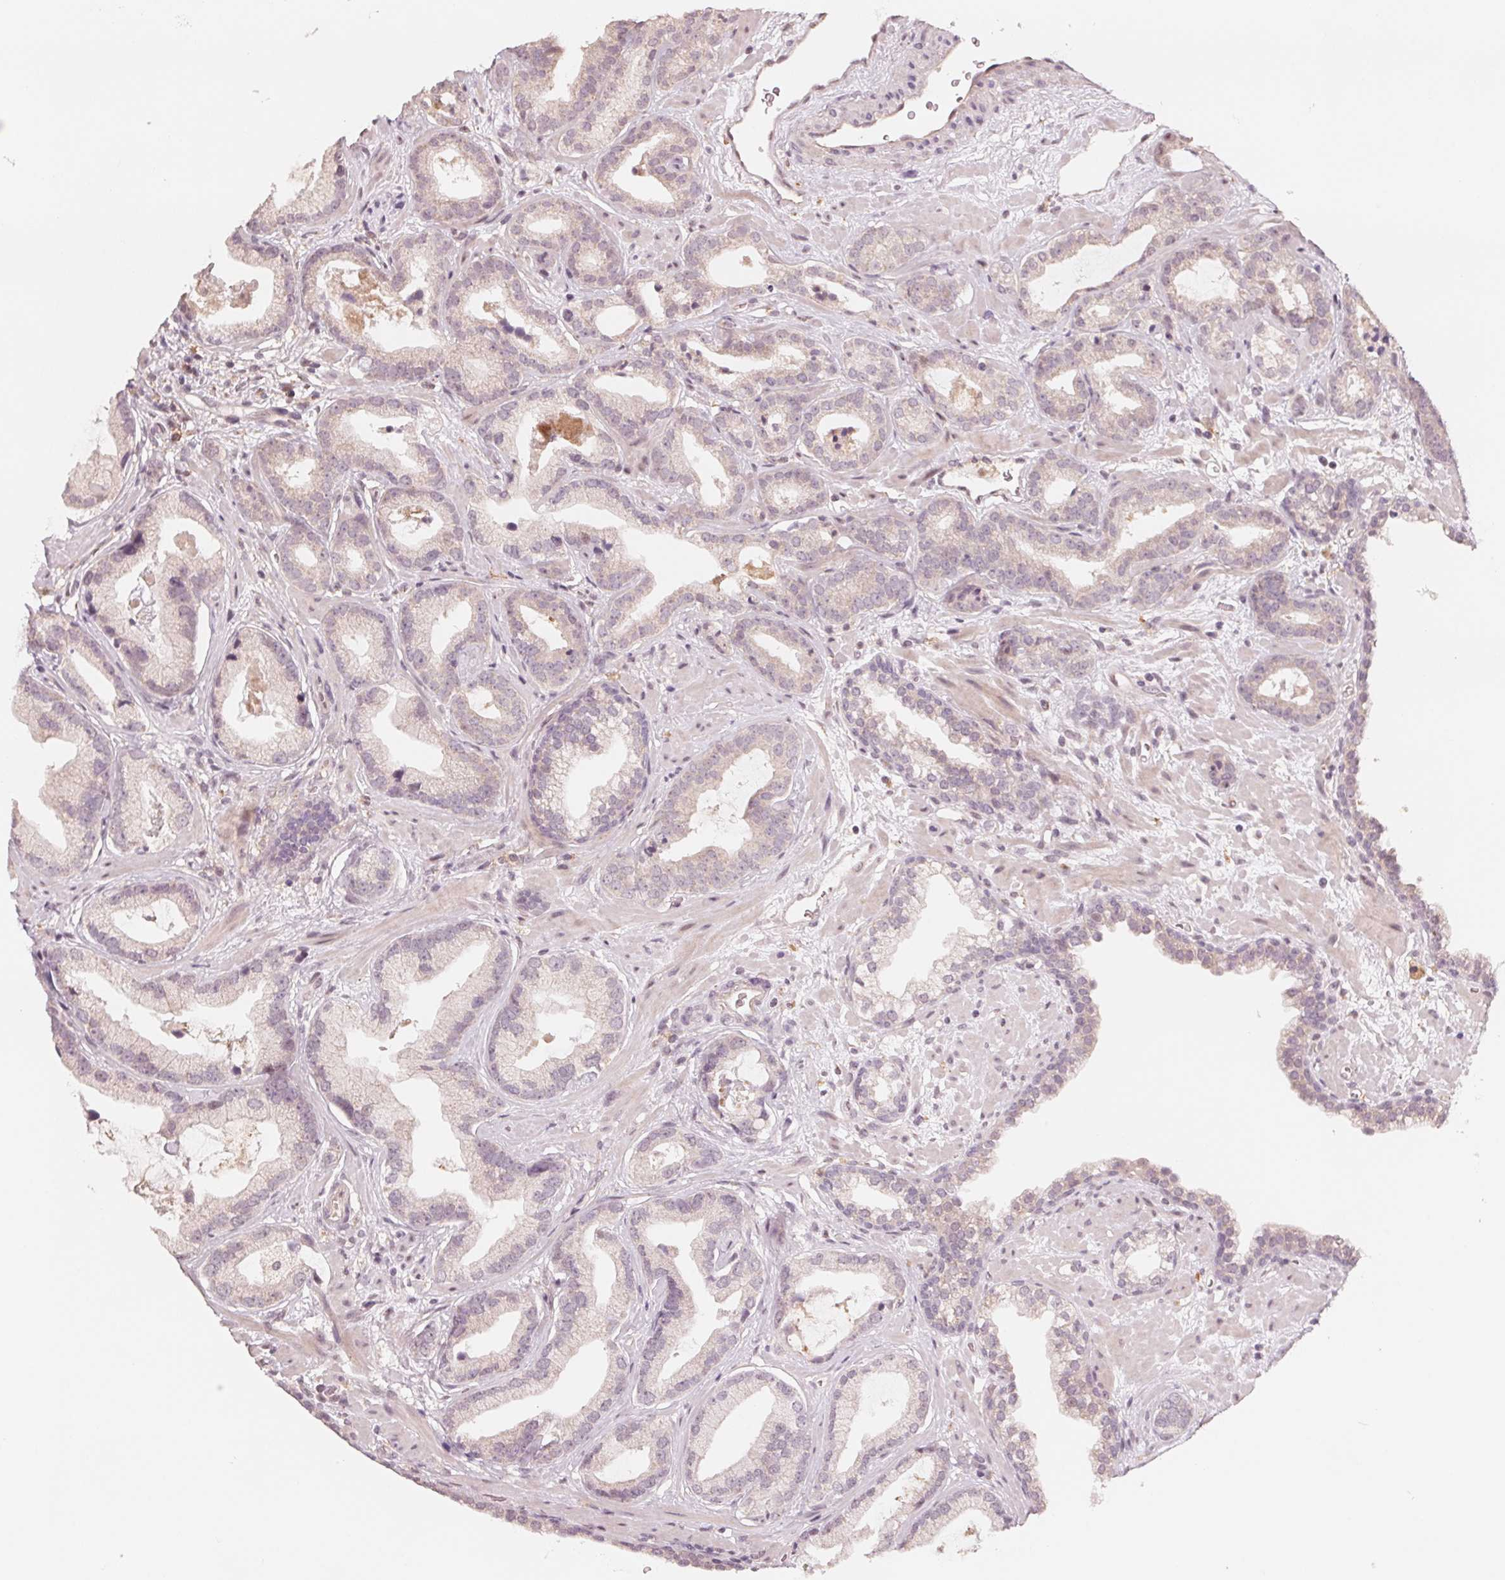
{"staining": {"intensity": "negative", "quantity": "none", "location": "none"}, "tissue": "prostate cancer", "cell_type": "Tumor cells", "image_type": "cancer", "snomed": [{"axis": "morphology", "description": "Adenocarcinoma, Low grade"}, {"axis": "topography", "description": "Prostate"}], "caption": "Human prostate cancer (low-grade adenocarcinoma) stained for a protein using immunohistochemistry reveals no staining in tumor cells.", "gene": "IL9R", "patient": {"sex": "male", "age": 62}}